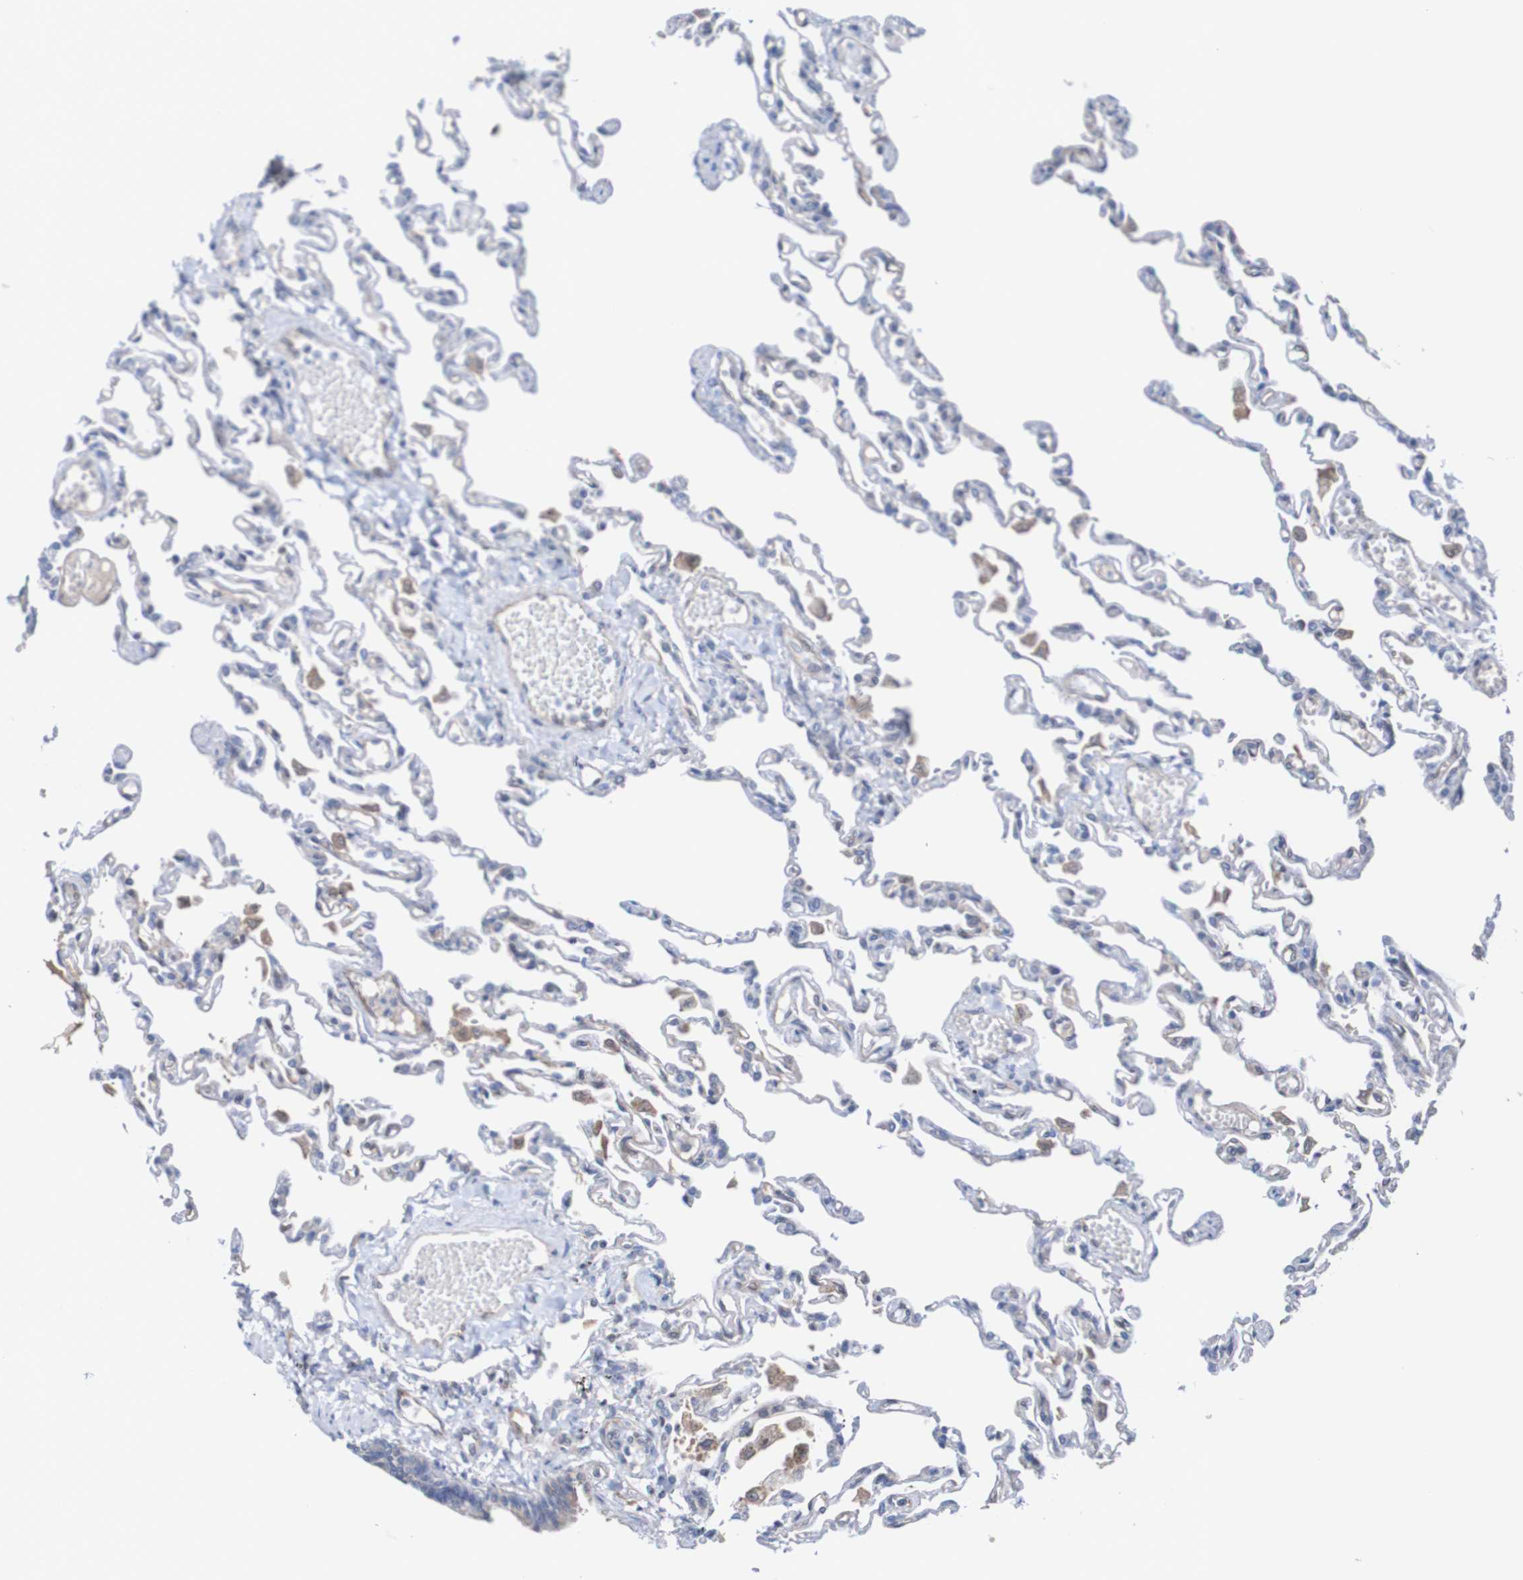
{"staining": {"intensity": "strong", "quantity": "<25%", "location": "cytoplasmic/membranous,nuclear"}, "tissue": "lung", "cell_type": "Alveolar cells", "image_type": "normal", "snomed": [{"axis": "morphology", "description": "Normal tissue, NOS"}, {"axis": "topography", "description": "Lung"}], "caption": "Immunohistochemistry (IHC) photomicrograph of normal lung: lung stained using immunohistochemistry reveals medium levels of strong protein expression localized specifically in the cytoplasmic/membranous,nuclear of alveolar cells, appearing as a cytoplasmic/membranous,nuclear brown color.", "gene": "RIGI", "patient": {"sex": "male", "age": 21}}